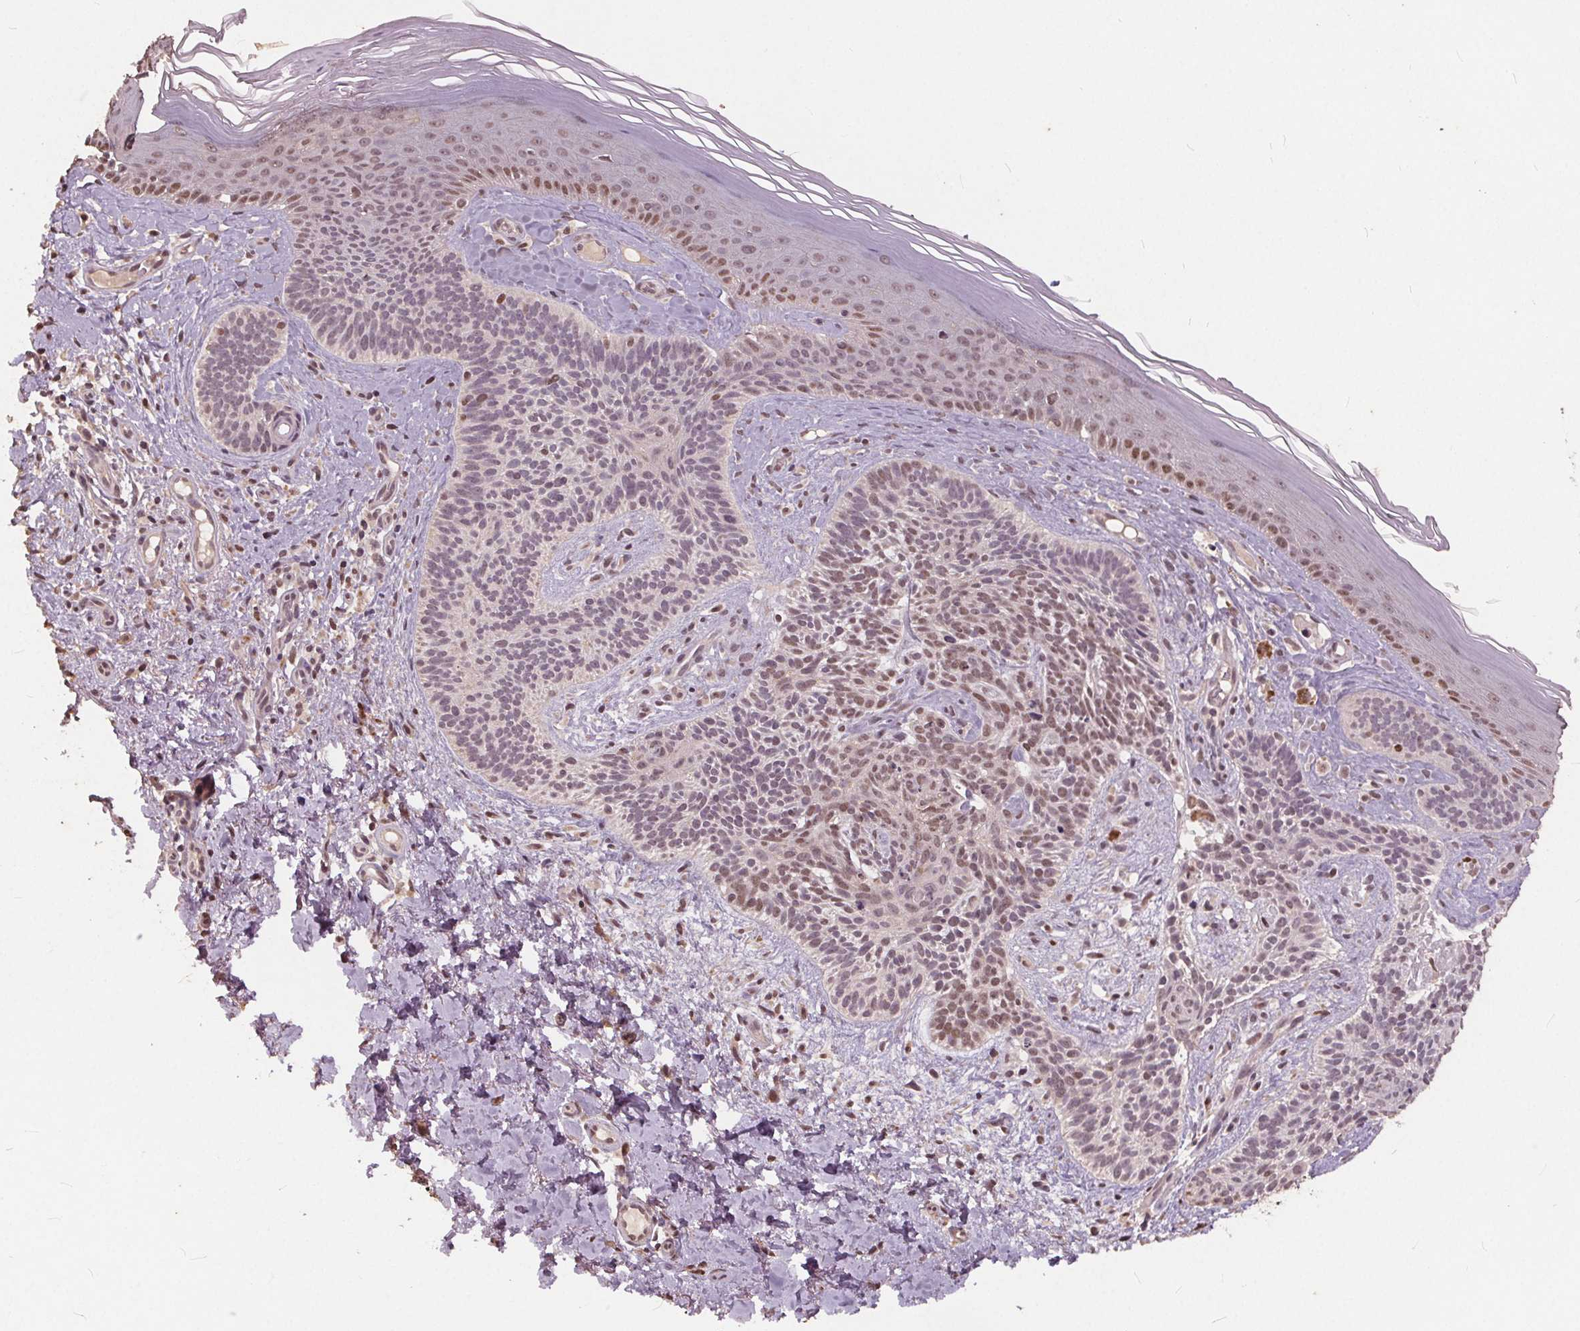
{"staining": {"intensity": "weak", "quantity": "25%-75%", "location": "nuclear"}, "tissue": "skin cancer", "cell_type": "Tumor cells", "image_type": "cancer", "snomed": [{"axis": "morphology", "description": "Basal cell carcinoma"}, {"axis": "topography", "description": "Skin"}], "caption": "Tumor cells exhibit weak nuclear staining in approximately 25%-75% of cells in skin basal cell carcinoma.", "gene": "DNMT3B", "patient": {"sex": "male", "age": 79}}